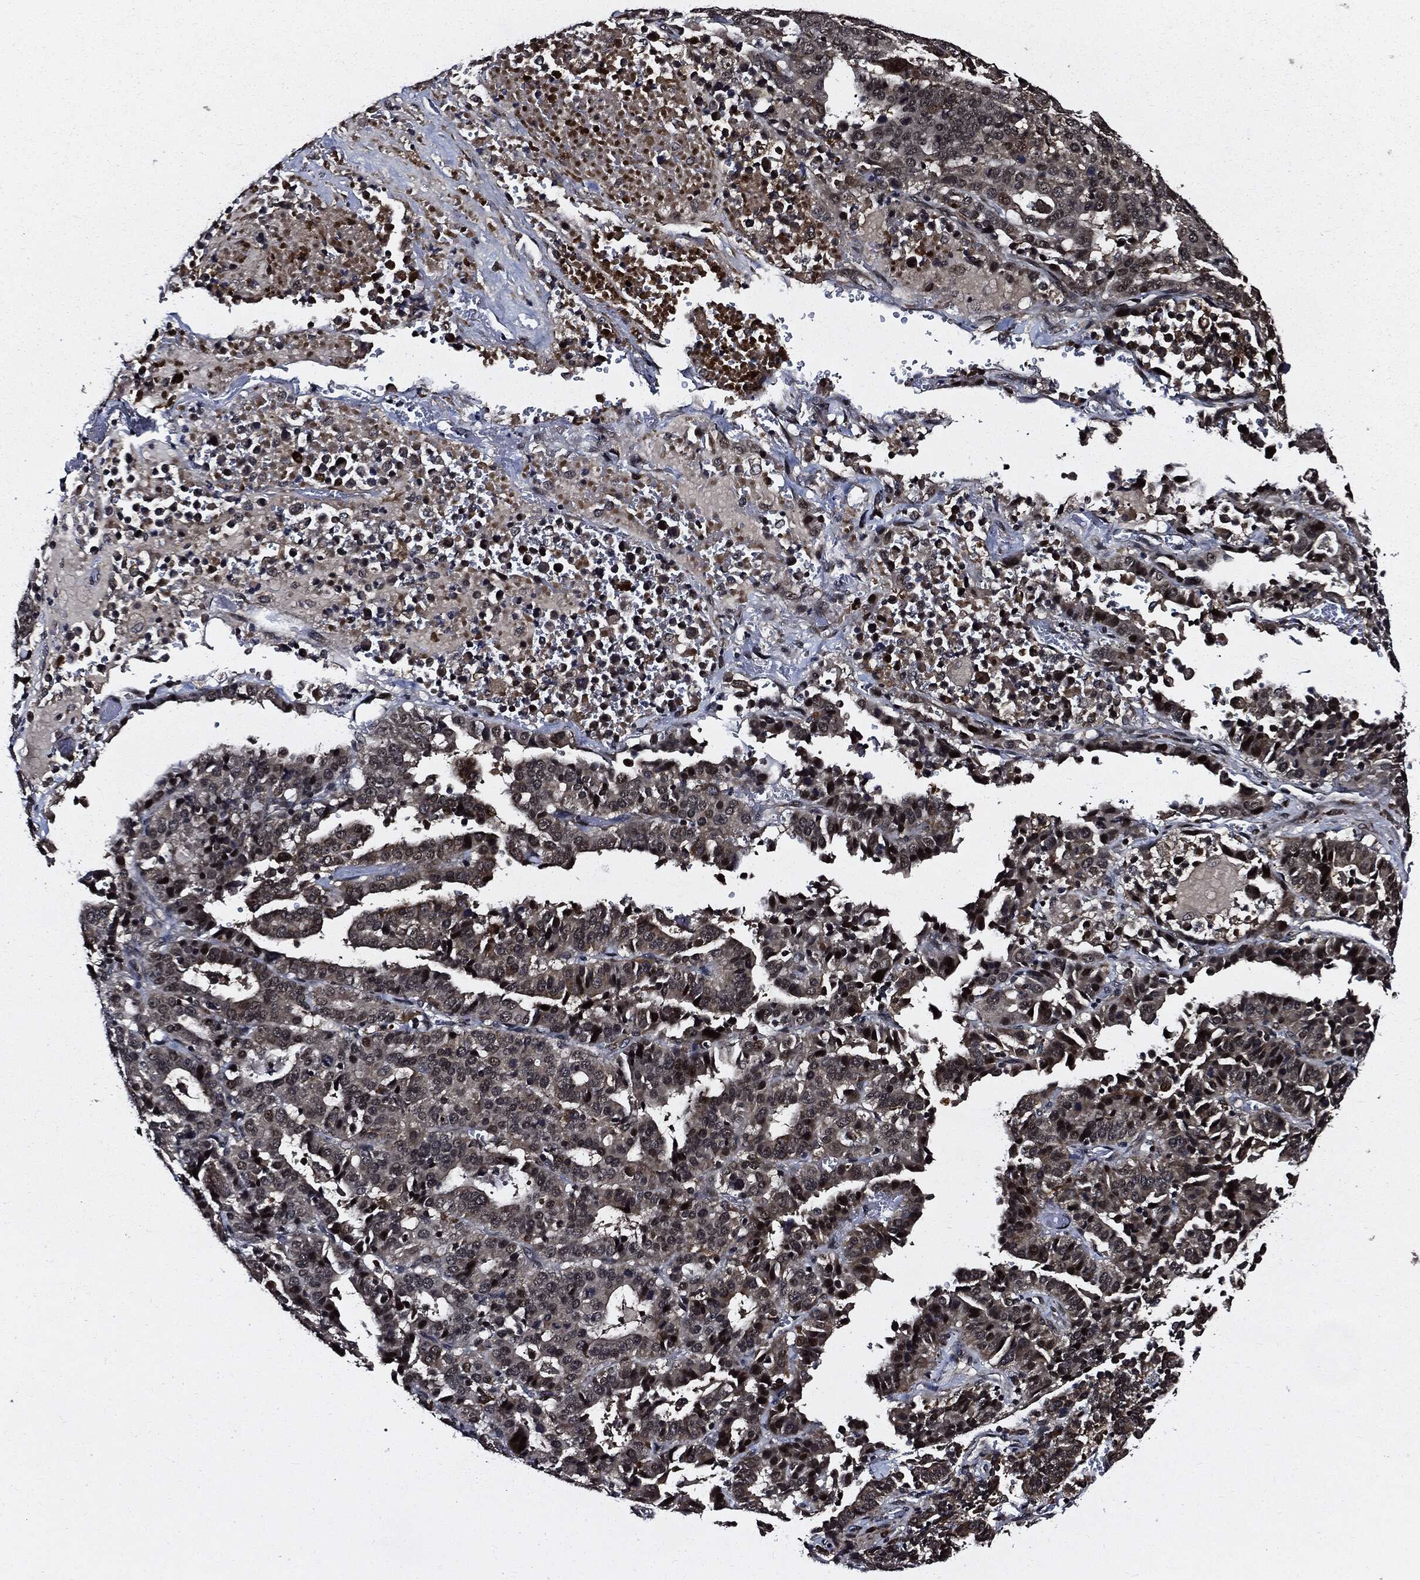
{"staining": {"intensity": "moderate", "quantity": "25%-75%", "location": "nuclear"}, "tissue": "stomach cancer", "cell_type": "Tumor cells", "image_type": "cancer", "snomed": [{"axis": "morphology", "description": "Adenocarcinoma, NOS"}, {"axis": "topography", "description": "Stomach"}], "caption": "Immunohistochemistry histopathology image of stomach cancer stained for a protein (brown), which displays medium levels of moderate nuclear expression in approximately 25%-75% of tumor cells.", "gene": "SUGT1", "patient": {"sex": "male", "age": 48}}